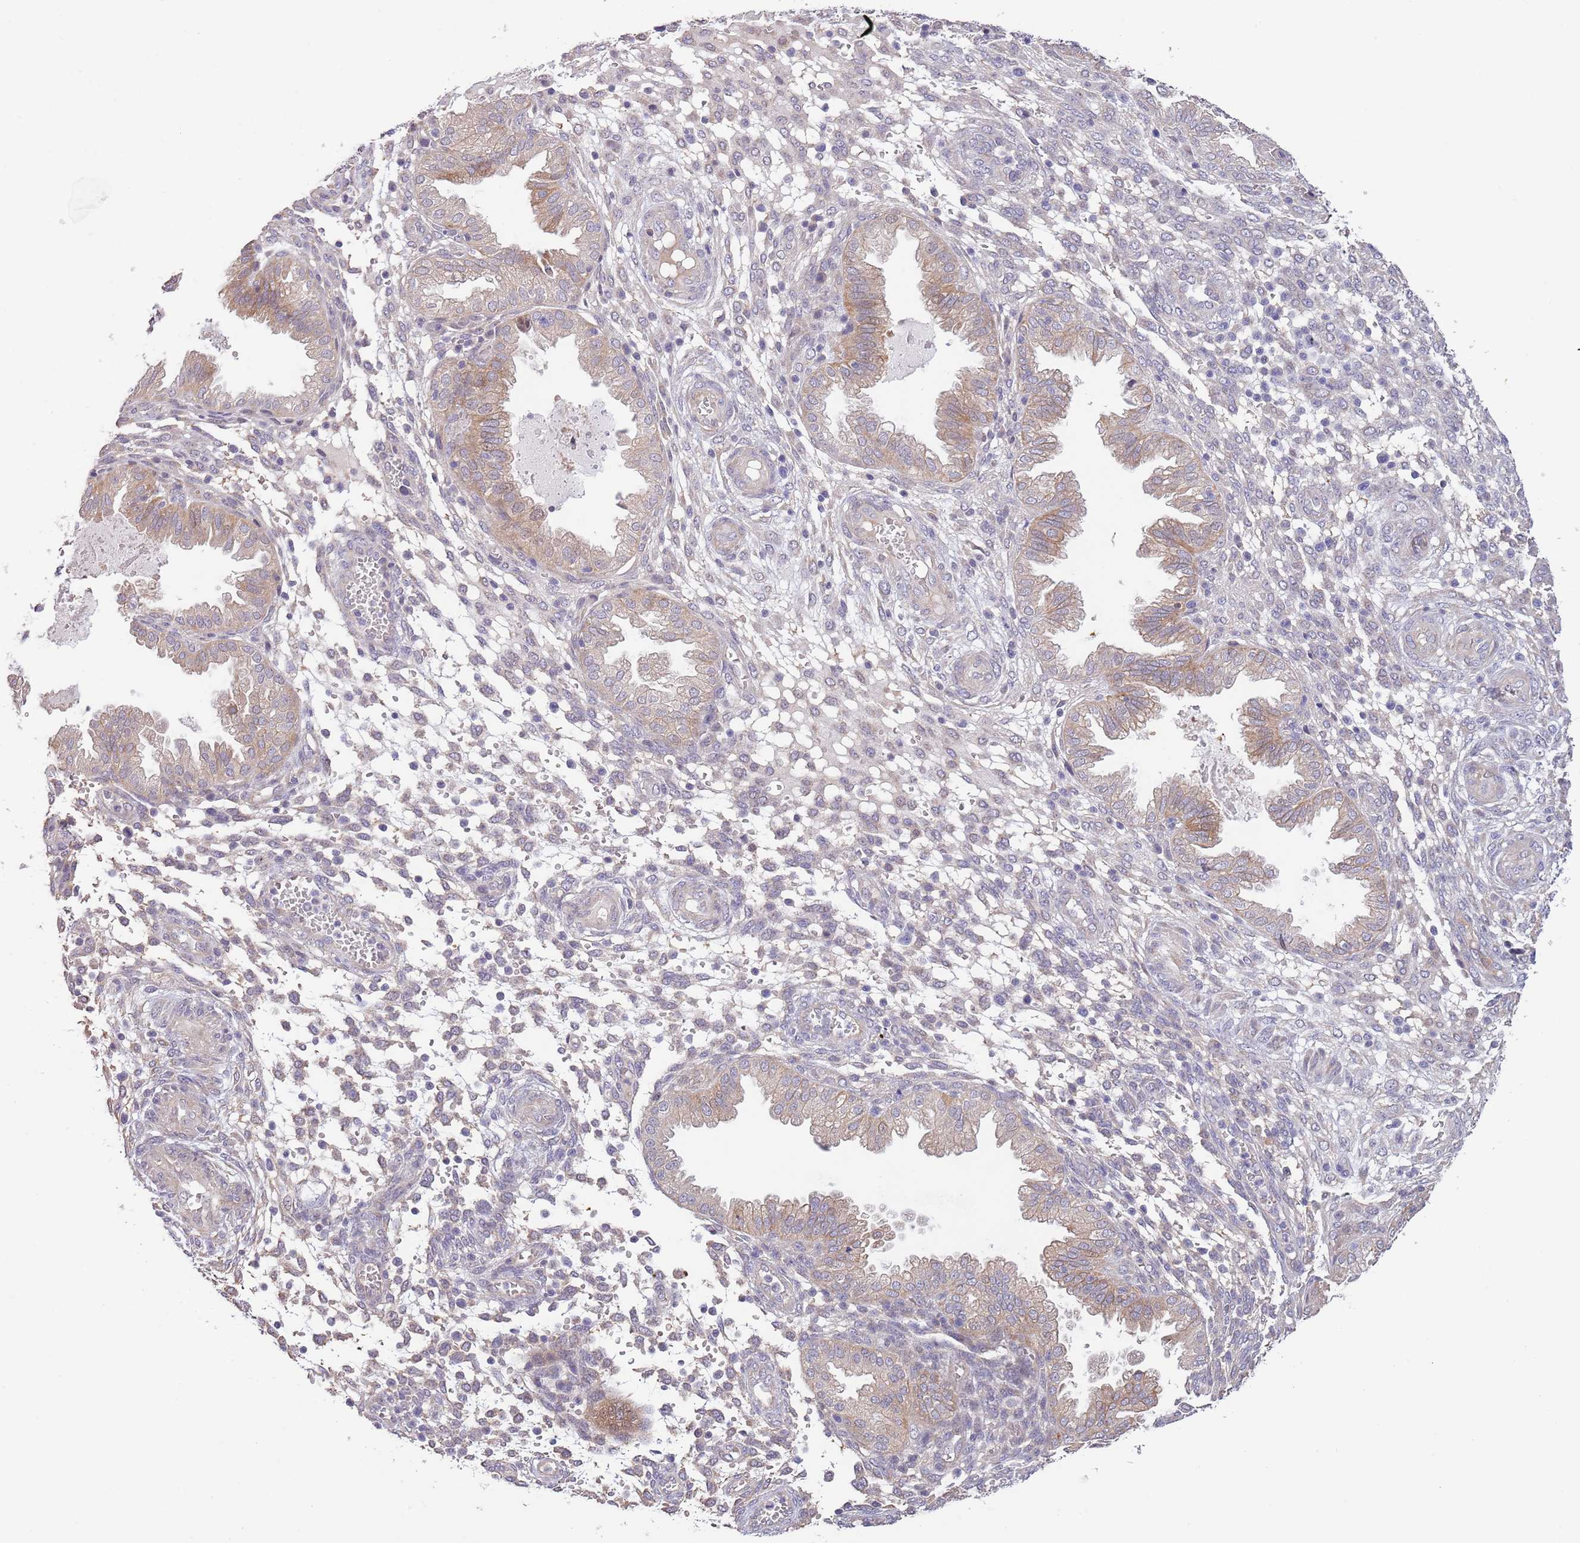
{"staining": {"intensity": "negative", "quantity": "none", "location": "none"}, "tissue": "endometrium", "cell_type": "Cells in endometrial stroma", "image_type": "normal", "snomed": [{"axis": "morphology", "description": "Normal tissue, NOS"}, {"axis": "topography", "description": "Endometrium"}], "caption": "Immunohistochemical staining of benign human endometrium displays no significant positivity in cells in endometrial stroma. (DAB immunohistochemistry visualized using brightfield microscopy, high magnification).", "gene": "LIPJ", "patient": {"sex": "female", "age": 33}}